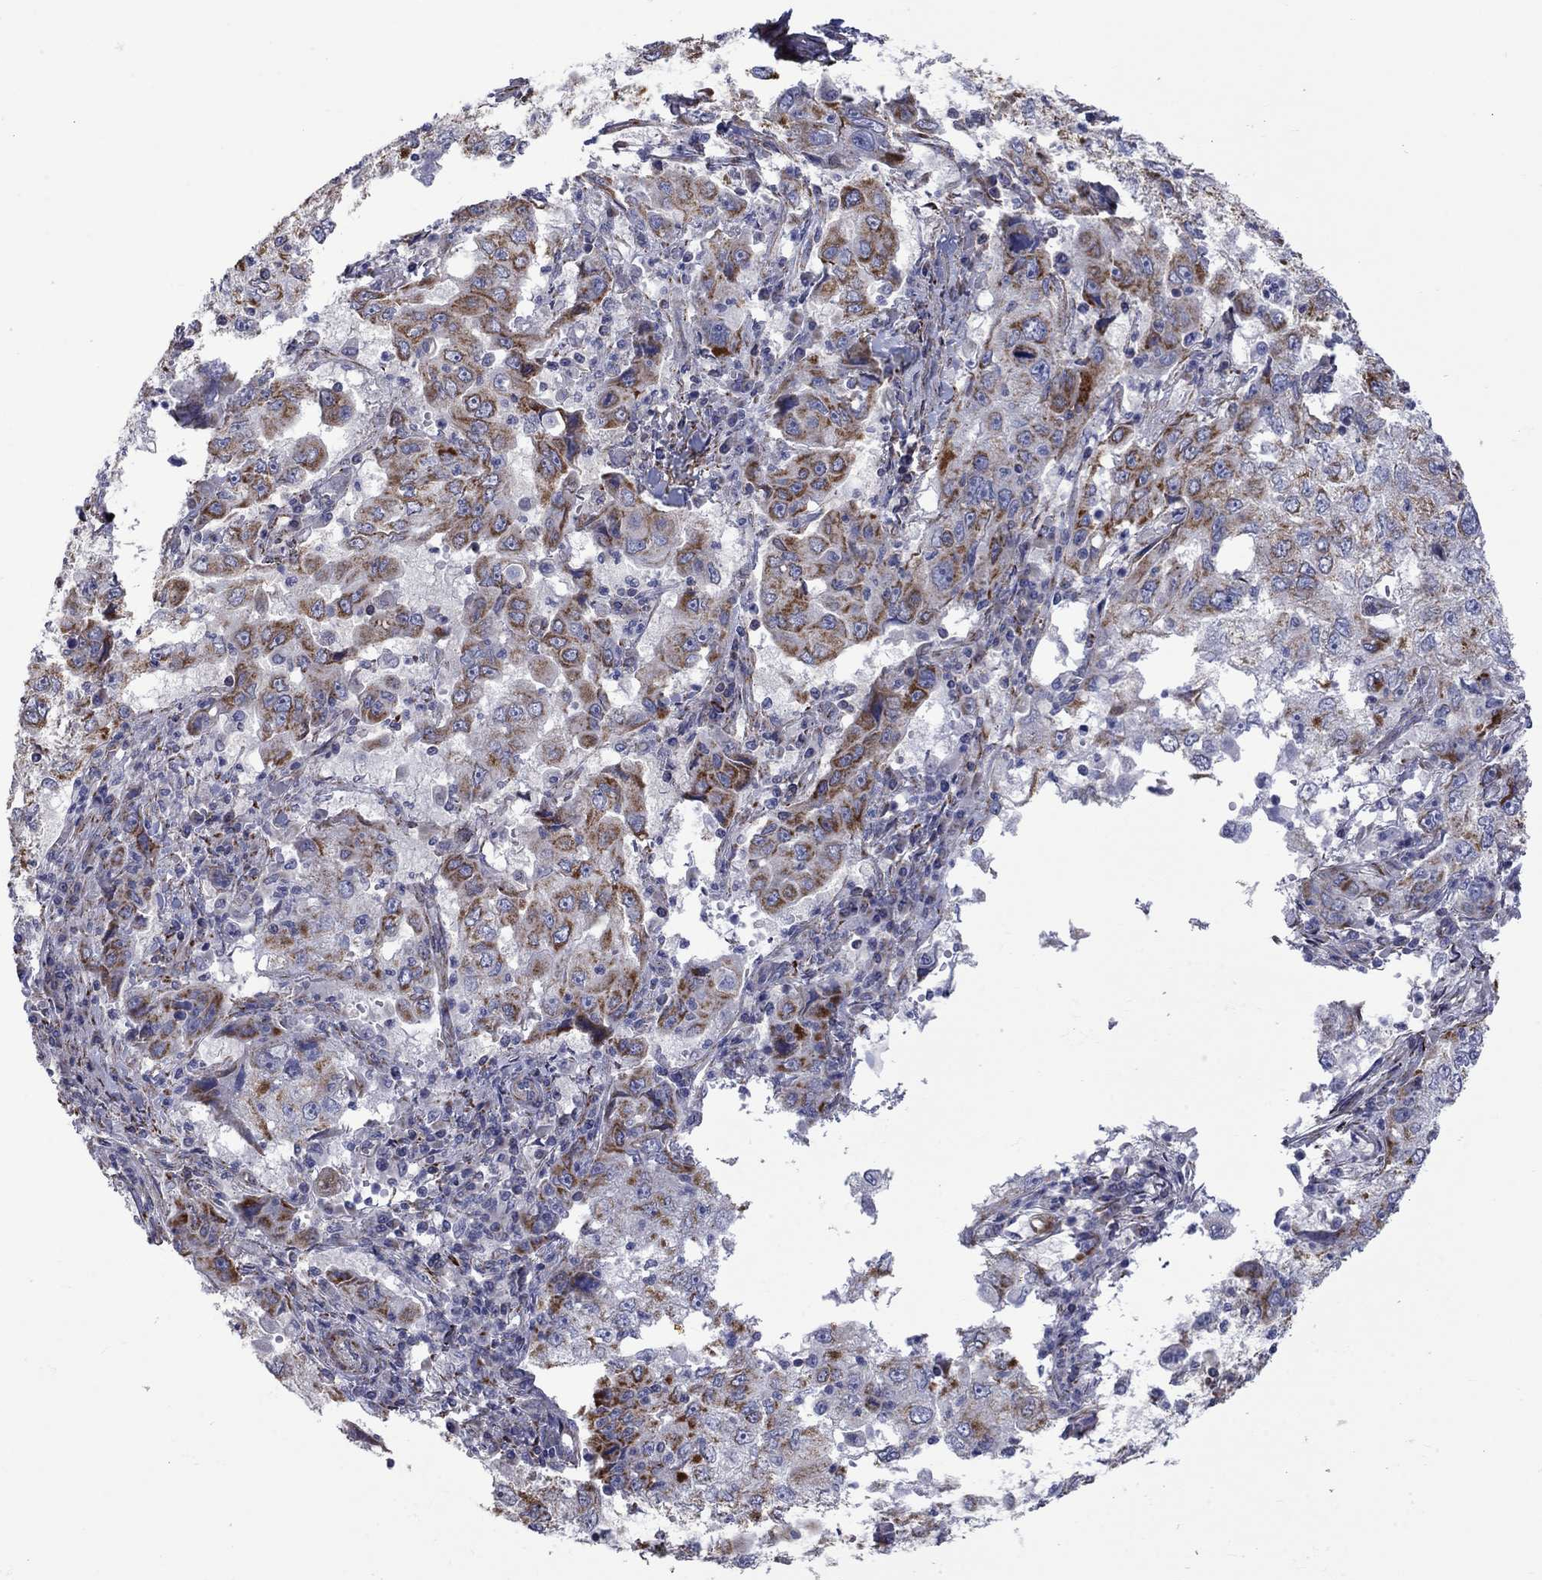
{"staining": {"intensity": "strong", "quantity": "25%-75%", "location": "cytoplasmic/membranous"}, "tissue": "cervical cancer", "cell_type": "Tumor cells", "image_type": "cancer", "snomed": [{"axis": "morphology", "description": "Squamous cell carcinoma, NOS"}, {"axis": "topography", "description": "Cervix"}], "caption": "Squamous cell carcinoma (cervical) tissue demonstrates strong cytoplasmic/membranous expression in about 25%-75% of tumor cells, visualized by immunohistochemistry. (Stains: DAB (3,3'-diaminobenzidine) in brown, nuclei in blue, Microscopy: brightfield microscopy at high magnification).", "gene": "CISD1", "patient": {"sex": "female", "age": 36}}